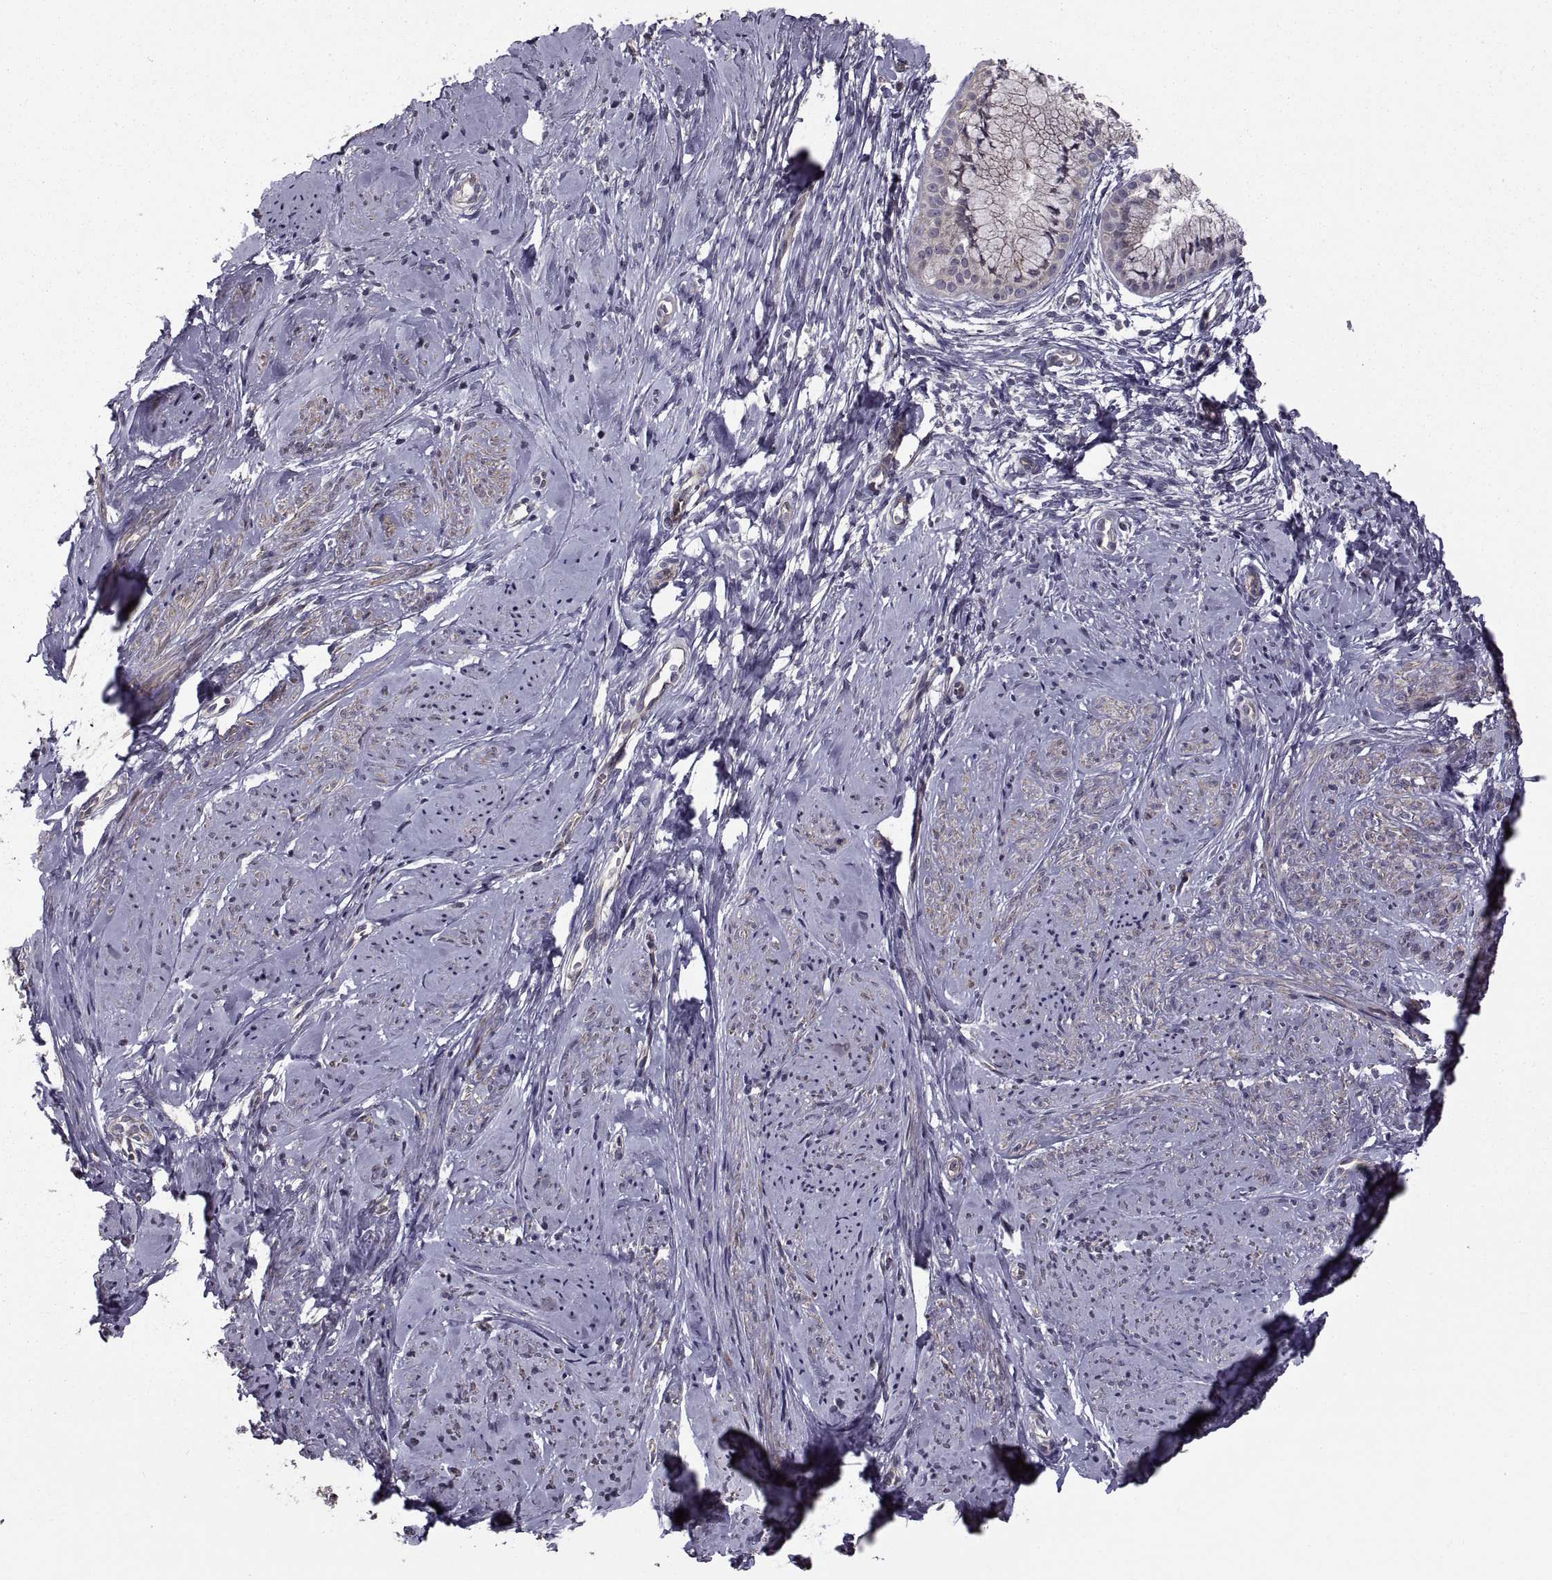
{"staining": {"intensity": "moderate", "quantity": "25%-75%", "location": "cytoplasmic/membranous"}, "tissue": "smooth muscle", "cell_type": "Smooth muscle cells", "image_type": "normal", "snomed": [{"axis": "morphology", "description": "Normal tissue, NOS"}, {"axis": "topography", "description": "Smooth muscle"}], "caption": "Smooth muscle stained with immunohistochemistry shows moderate cytoplasmic/membranous expression in approximately 25%-75% of smooth muscle cells.", "gene": "PMM2", "patient": {"sex": "female", "age": 48}}